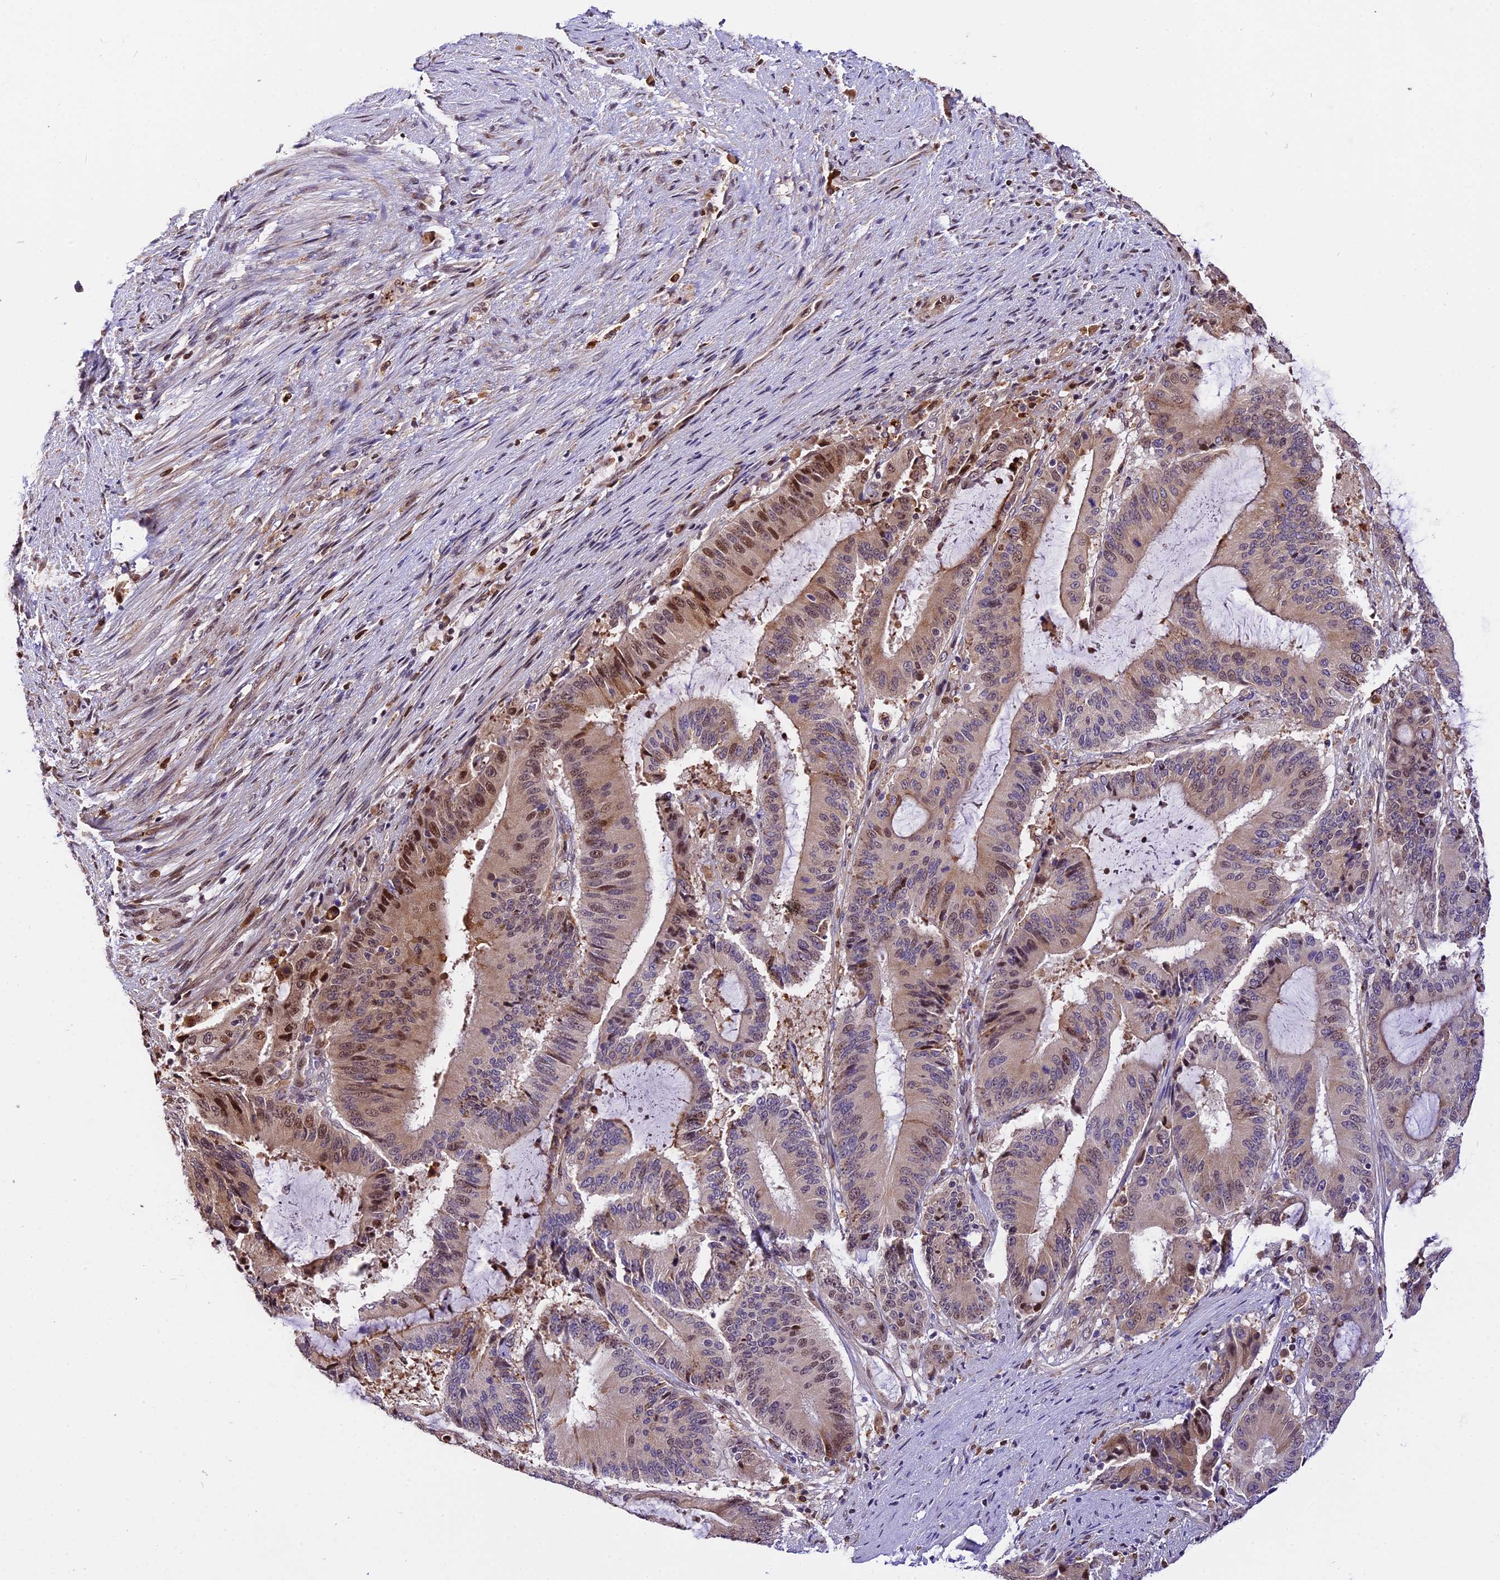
{"staining": {"intensity": "moderate", "quantity": "25%-75%", "location": "nuclear"}, "tissue": "liver cancer", "cell_type": "Tumor cells", "image_type": "cancer", "snomed": [{"axis": "morphology", "description": "Normal tissue, NOS"}, {"axis": "morphology", "description": "Cholangiocarcinoma"}, {"axis": "topography", "description": "Liver"}, {"axis": "topography", "description": "Peripheral nerve tissue"}], "caption": "IHC (DAB) staining of liver cancer shows moderate nuclear protein expression in approximately 25%-75% of tumor cells.", "gene": "HERPUD1", "patient": {"sex": "female", "age": 73}}